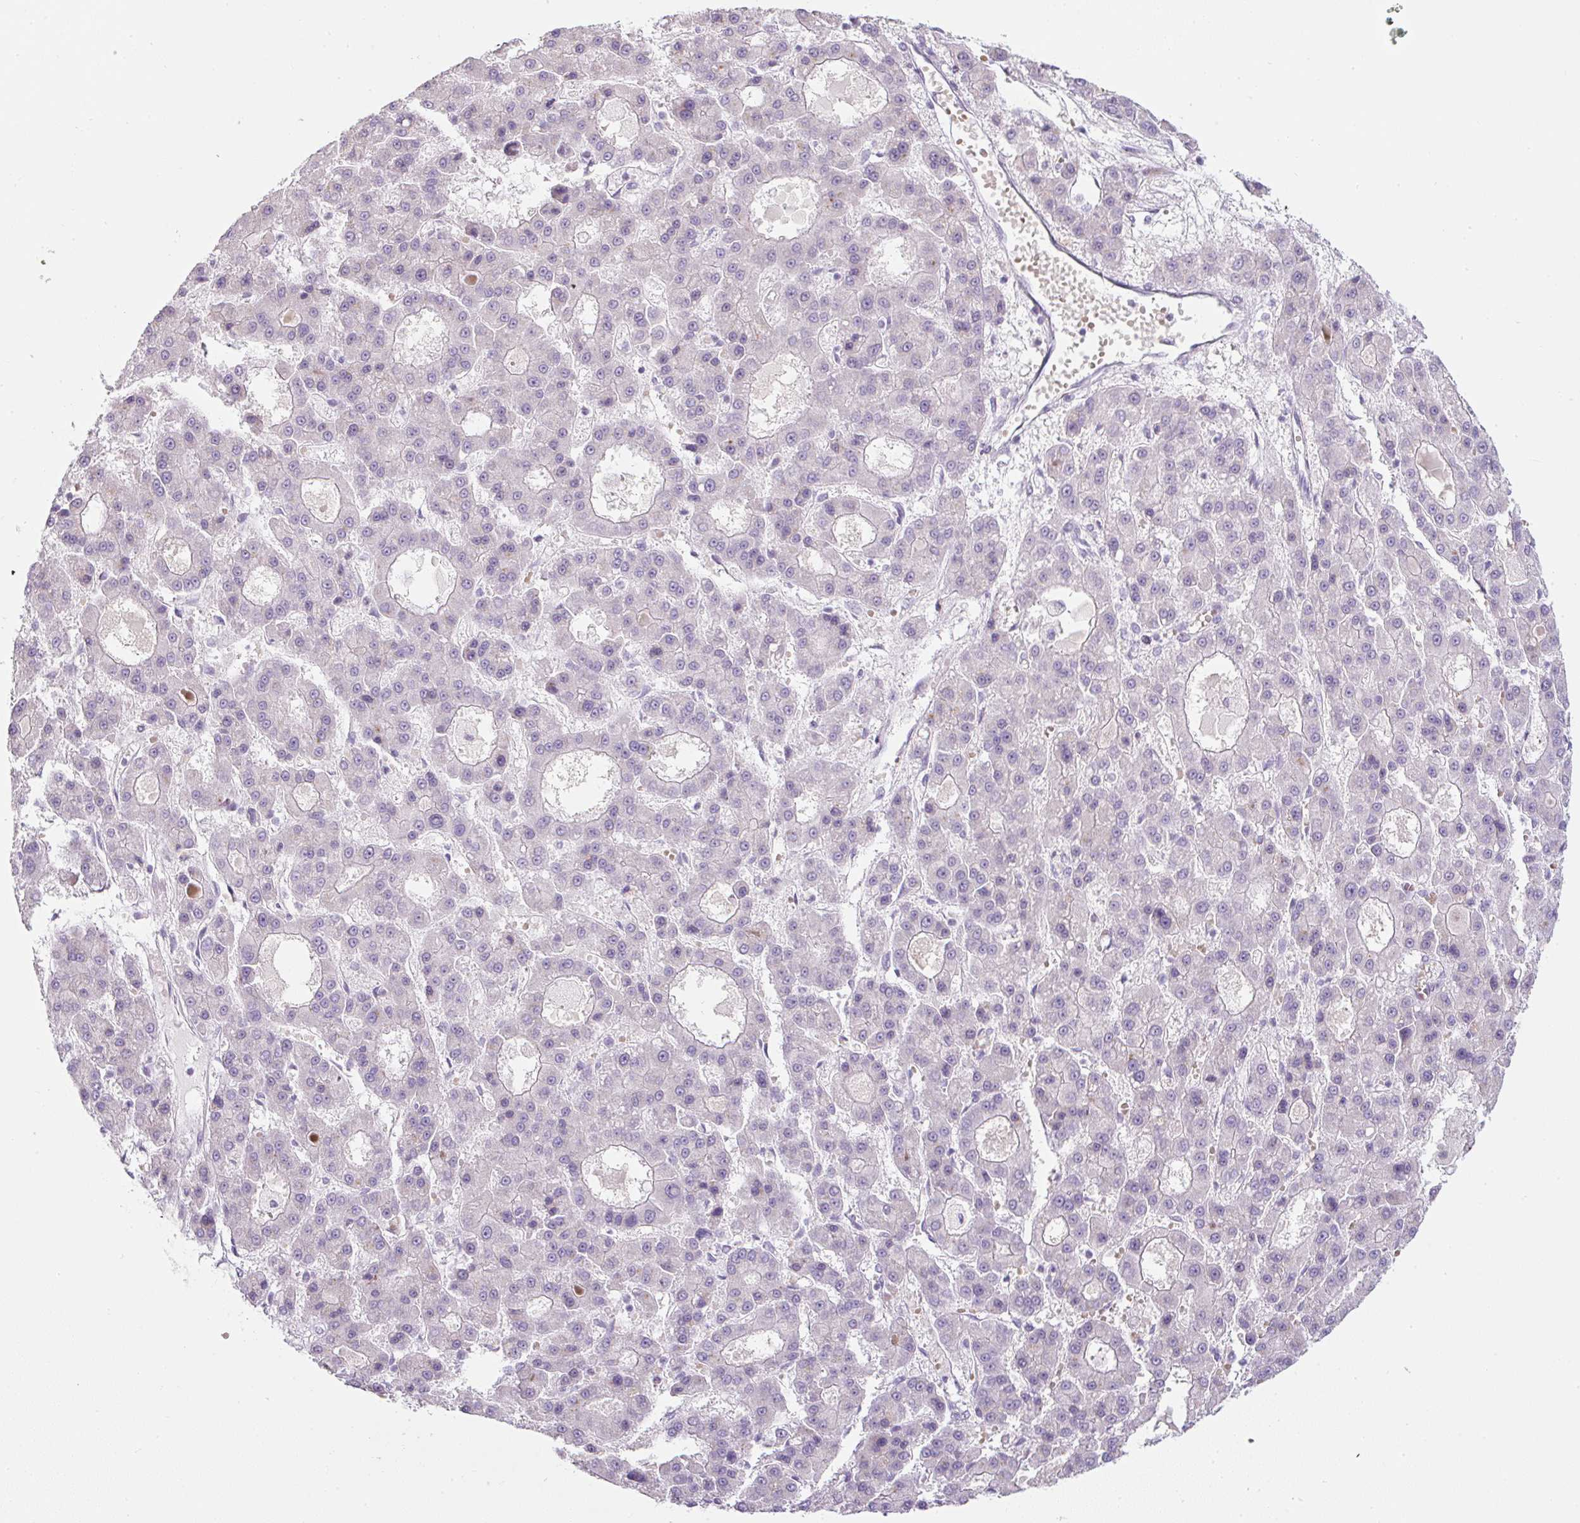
{"staining": {"intensity": "negative", "quantity": "none", "location": "none"}, "tissue": "liver cancer", "cell_type": "Tumor cells", "image_type": "cancer", "snomed": [{"axis": "morphology", "description": "Carcinoma, Hepatocellular, NOS"}, {"axis": "topography", "description": "Liver"}], "caption": "The histopathology image demonstrates no staining of tumor cells in liver cancer.", "gene": "FGFBP3", "patient": {"sex": "male", "age": 70}}